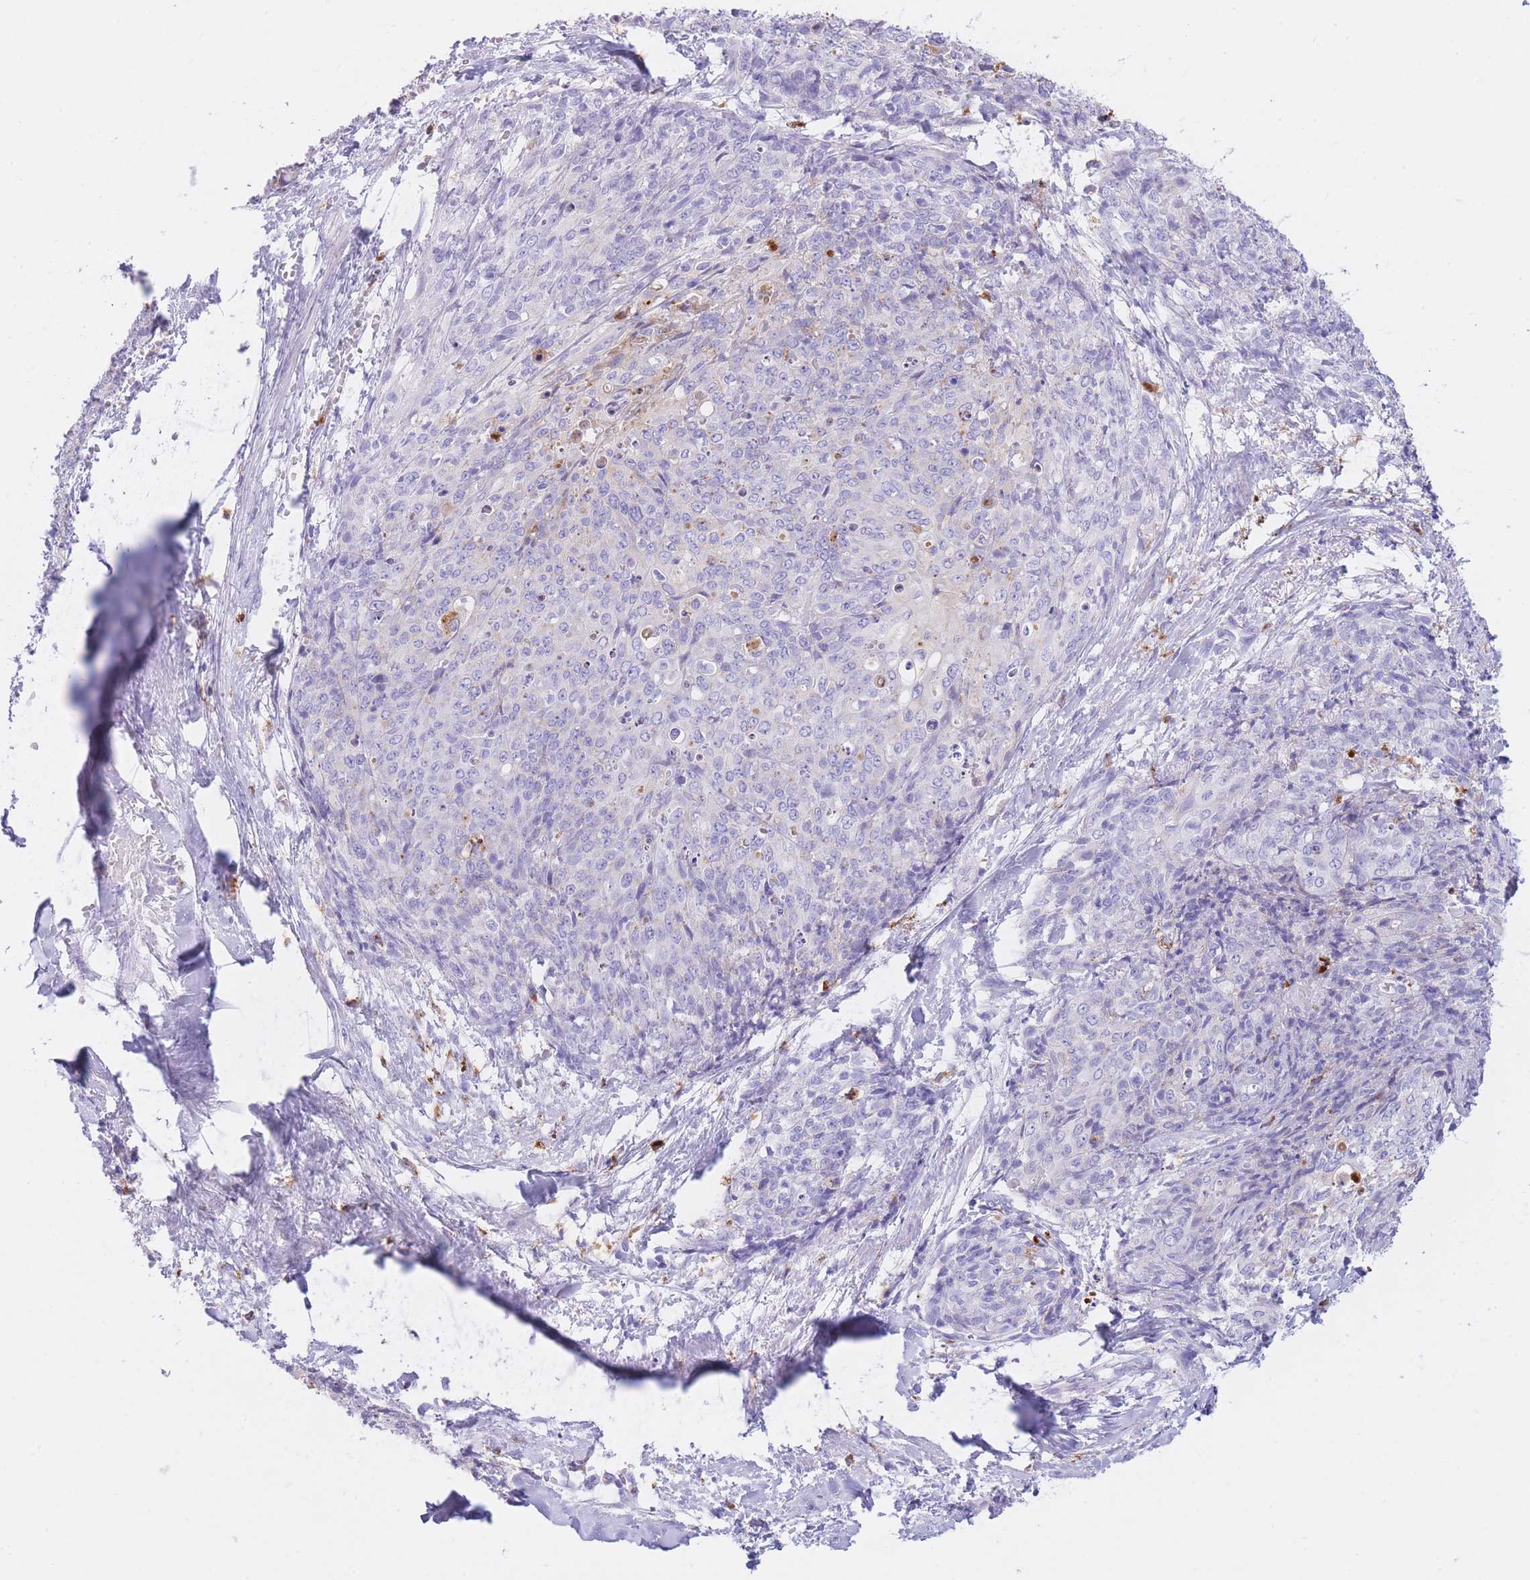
{"staining": {"intensity": "negative", "quantity": "none", "location": "none"}, "tissue": "skin cancer", "cell_type": "Tumor cells", "image_type": "cancer", "snomed": [{"axis": "morphology", "description": "Squamous cell carcinoma, NOS"}, {"axis": "topography", "description": "Skin"}, {"axis": "topography", "description": "Vulva"}], "caption": "IHC photomicrograph of neoplastic tissue: human skin cancer stained with DAB (3,3'-diaminobenzidine) shows no significant protein staining in tumor cells. (IHC, brightfield microscopy, high magnification).", "gene": "PLBD1", "patient": {"sex": "female", "age": 85}}